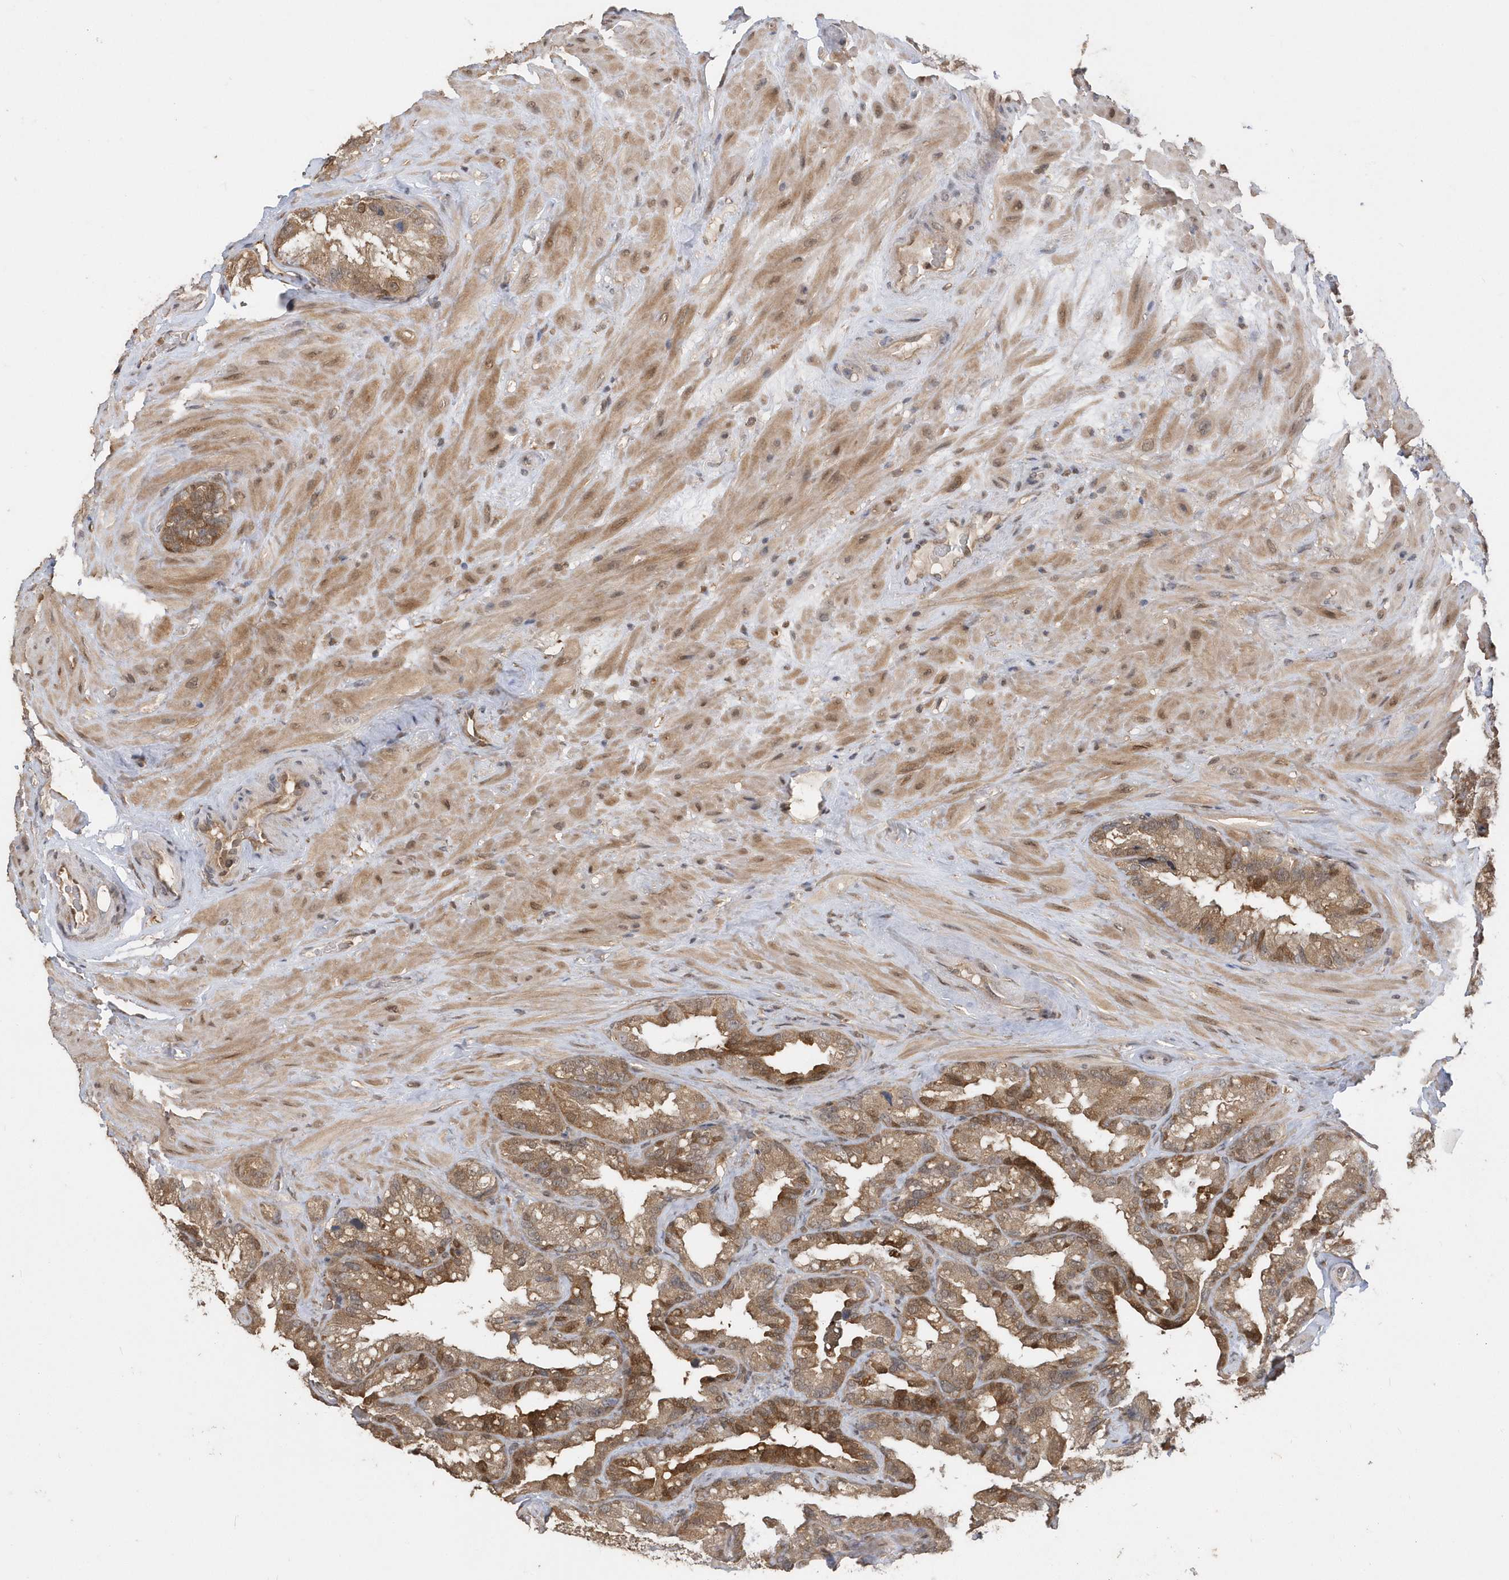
{"staining": {"intensity": "moderate", "quantity": ">75%", "location": "cytoplasmic/membranous"}, "tissue": "seminal vesicle", "cell_type": "Glandular cells", "image_type": "normal", "snomed": [{"axis": "morphology", "description": "Normal tissue, NOS"}, {"axis": "topography", "description": "Prostate"}, {"axis": "topography", "description": "Seminal veicle"}], "caption": "The photomicrograph demonstrates immunohistochemical staining of normal seminal vesicle. There is moderate cytoplasmic/membranous positivity is seen in approximately >75% of glandular cells. Using DAB (brown) and hematoxylin (blue) stains, captured at high magnification using brightfield microscopy.", "gene": "RPEL1", "patient": {"sex": "male", "age": 68}}